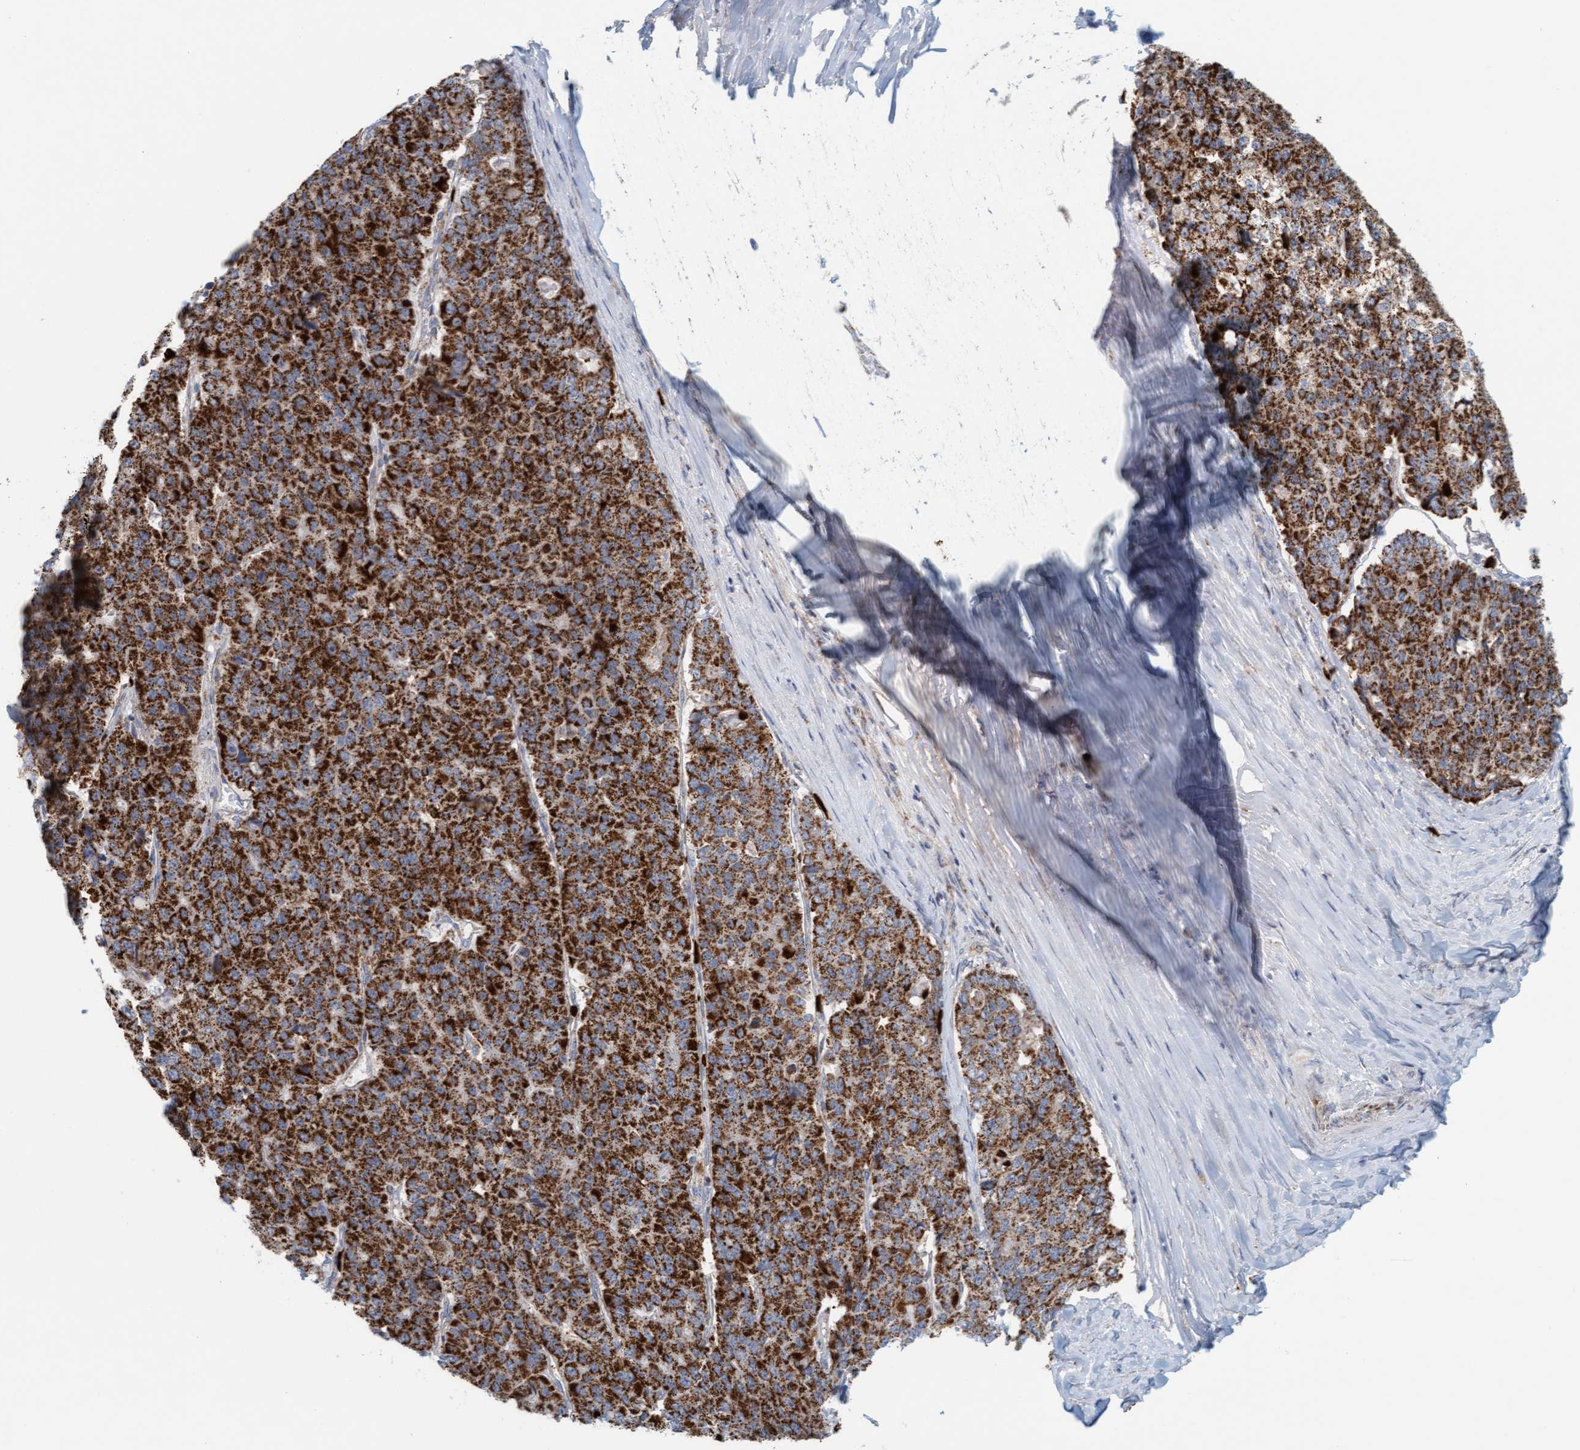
{"staining": {"intensity": "strong", "quantity": ">75%", "location": "cytoplasmic/membranous"}, "tissue": "pancreatic cancer", "cell_type": "Tumor cells", "image_type": "cancer", "snomed": [{"axis": "morphology", "description": "Adenocarcinoma, NOS"}, {"axis": "topography", "description": "Pancreas"}], "caption": "Adenocarcinoma (pancreatic) stained for a protein shows strong cytoplasmic/membranous positivity in tumor cells. Immunohistochemistry (ihc) stains the protein of interest in brown and the nuclei are stained blue.", "gene": "B9D1", "patient": {"sex": "male", "age": 50}}